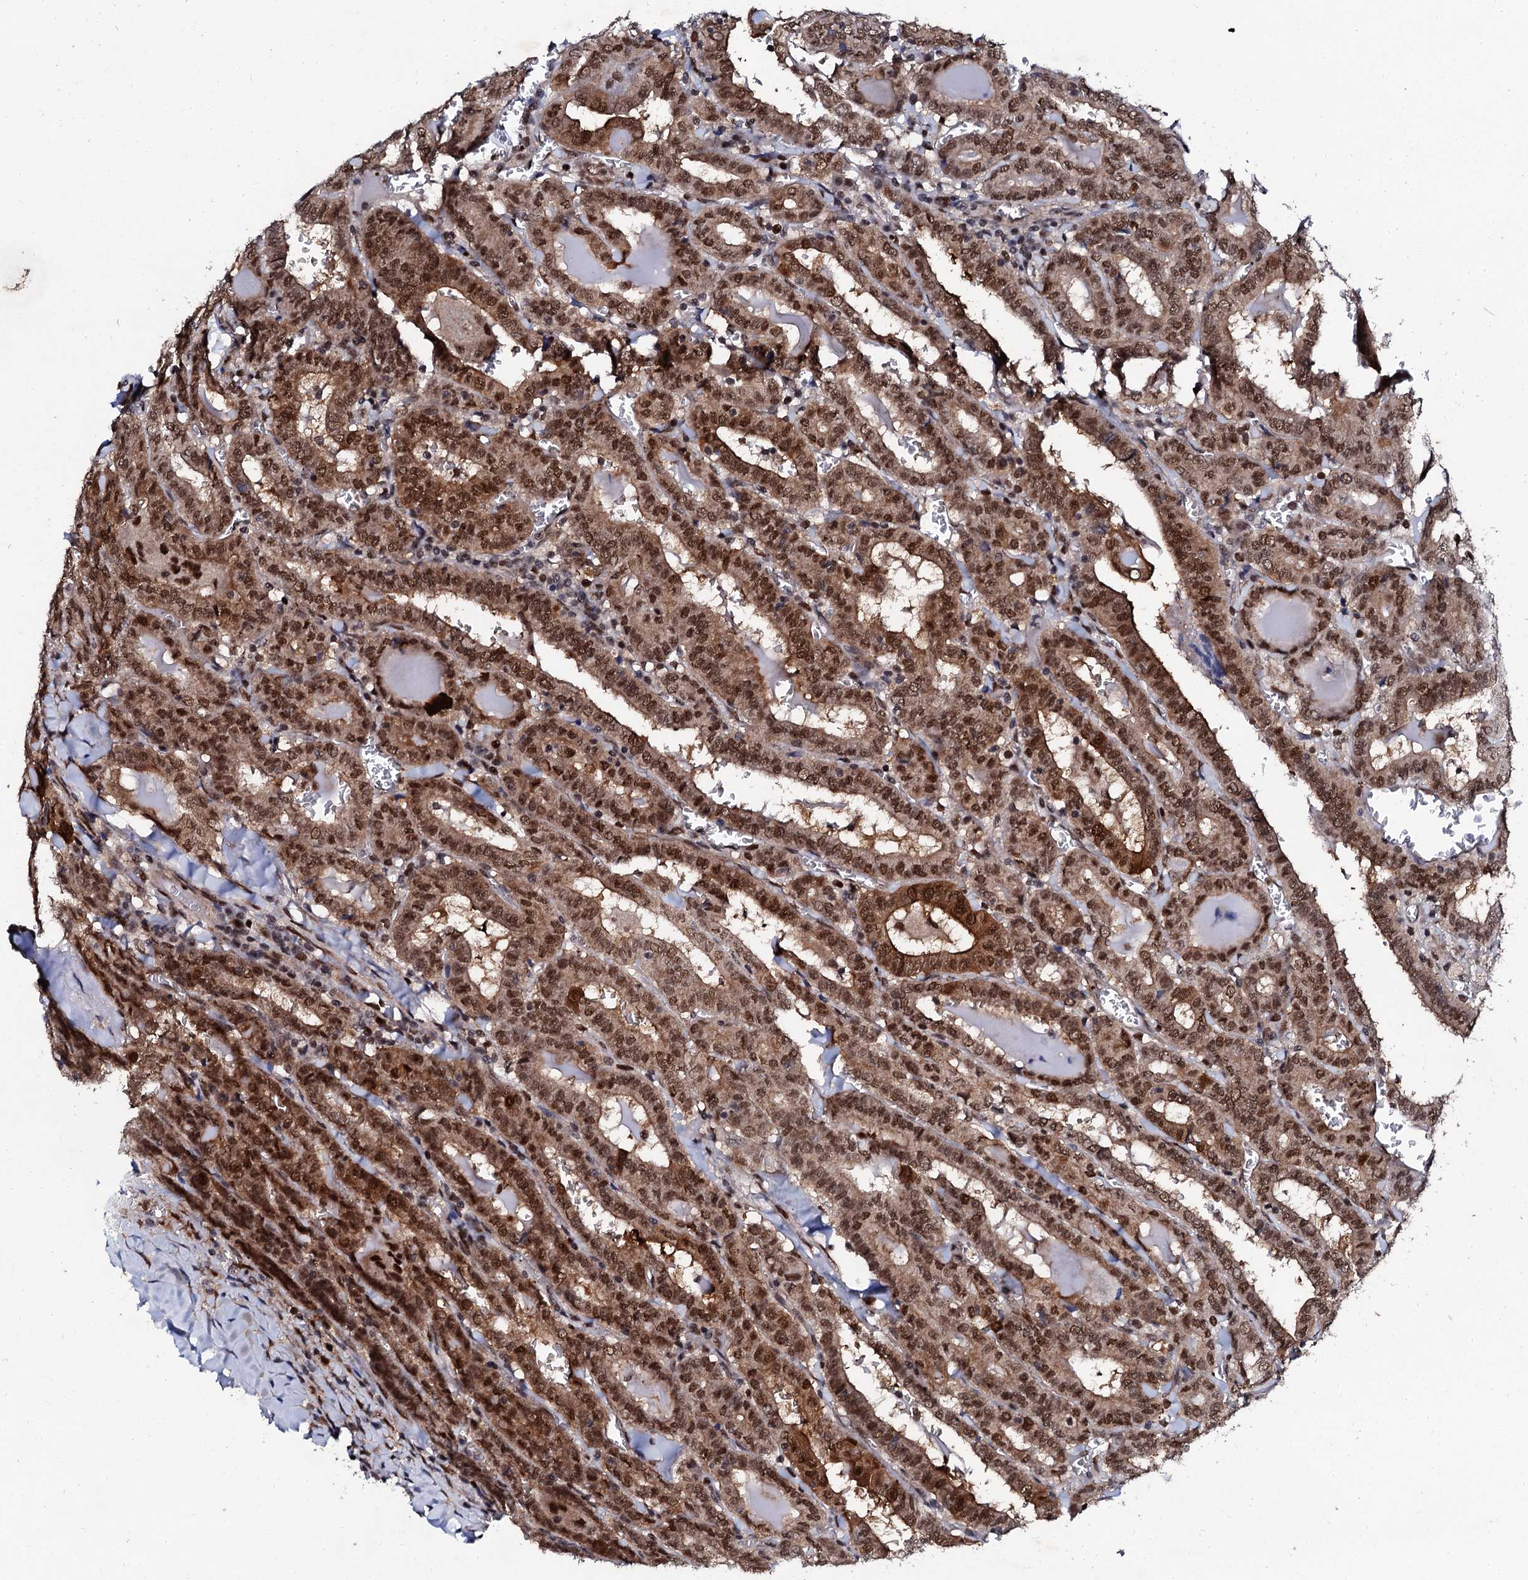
{"staining": {"intensity": "moderate", "quantity": ">75%", "location": "cytoplasmic/membranous,nuclear"}, "tissue": "thyroid cancer", "cell_type": "Tumor cells", "image_type": "cancer", "snomed": [{"axis": "morphology", "description": "Papillary adenocarcinoma, NOS"}, {"axis": "topography", "description": "Thyroid gland"}], "caption": "Immunohistochemistry (IHC) photomicrograph of neoplastic tissue: human thyroid cancer (papillary adenocarcinoma) stained using immunohistochemistry shows medium levels of moderate protein expression localized specifically in the cytoplasmic/membranous and nuclear of tumor cells, appearing as a cytoplasmic/membranous and nuclear brown color.", "gene": "CSTF3", "patient": {"sex": "female", "age": 72}}